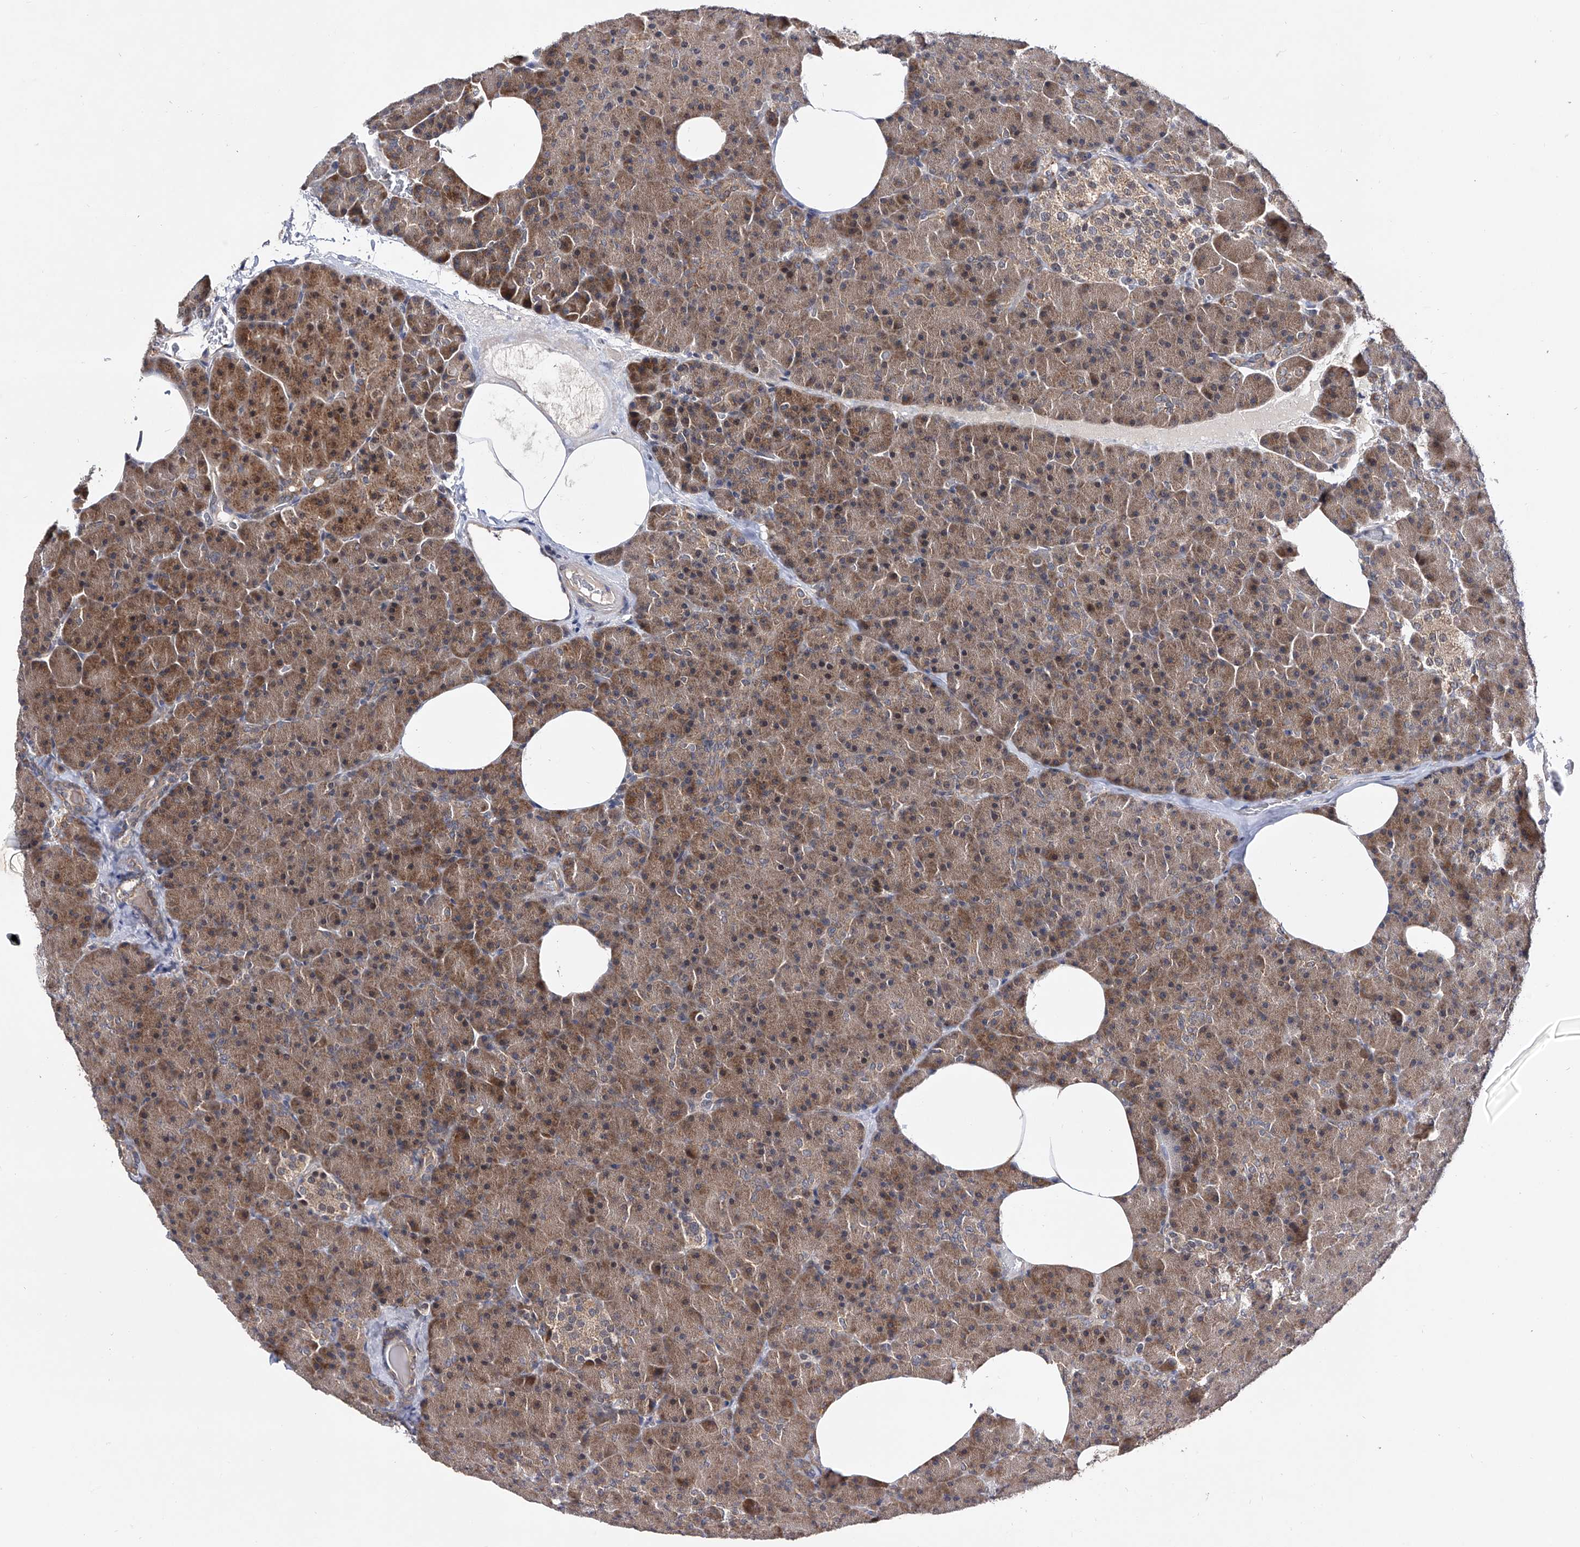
{"staining": {"intensity": "moderate", "quantity": ">75%", "location": "cytoplasmic/membranous"}, "tissue": "pancreas", "cell_type": "Exocrine glandular cells", "image_type": "normal", "snomed": [{"axis": "morphology", "description": "Normal tissue, NOS"}, {"axis": "morphology", "description": "Carcinoid, malignant, NOS"}, {"axis": "topography", "description": "Pancreas"}], "caption": "High-power microscopy captured an IHC micrograph of unremarkable pancreas, revealing moderate cytoplasmic/membranous expression in approximately >75% of exocrine glandular cells.", "gene": "USP45", "patient": {"sex": "female", "age": 35}}